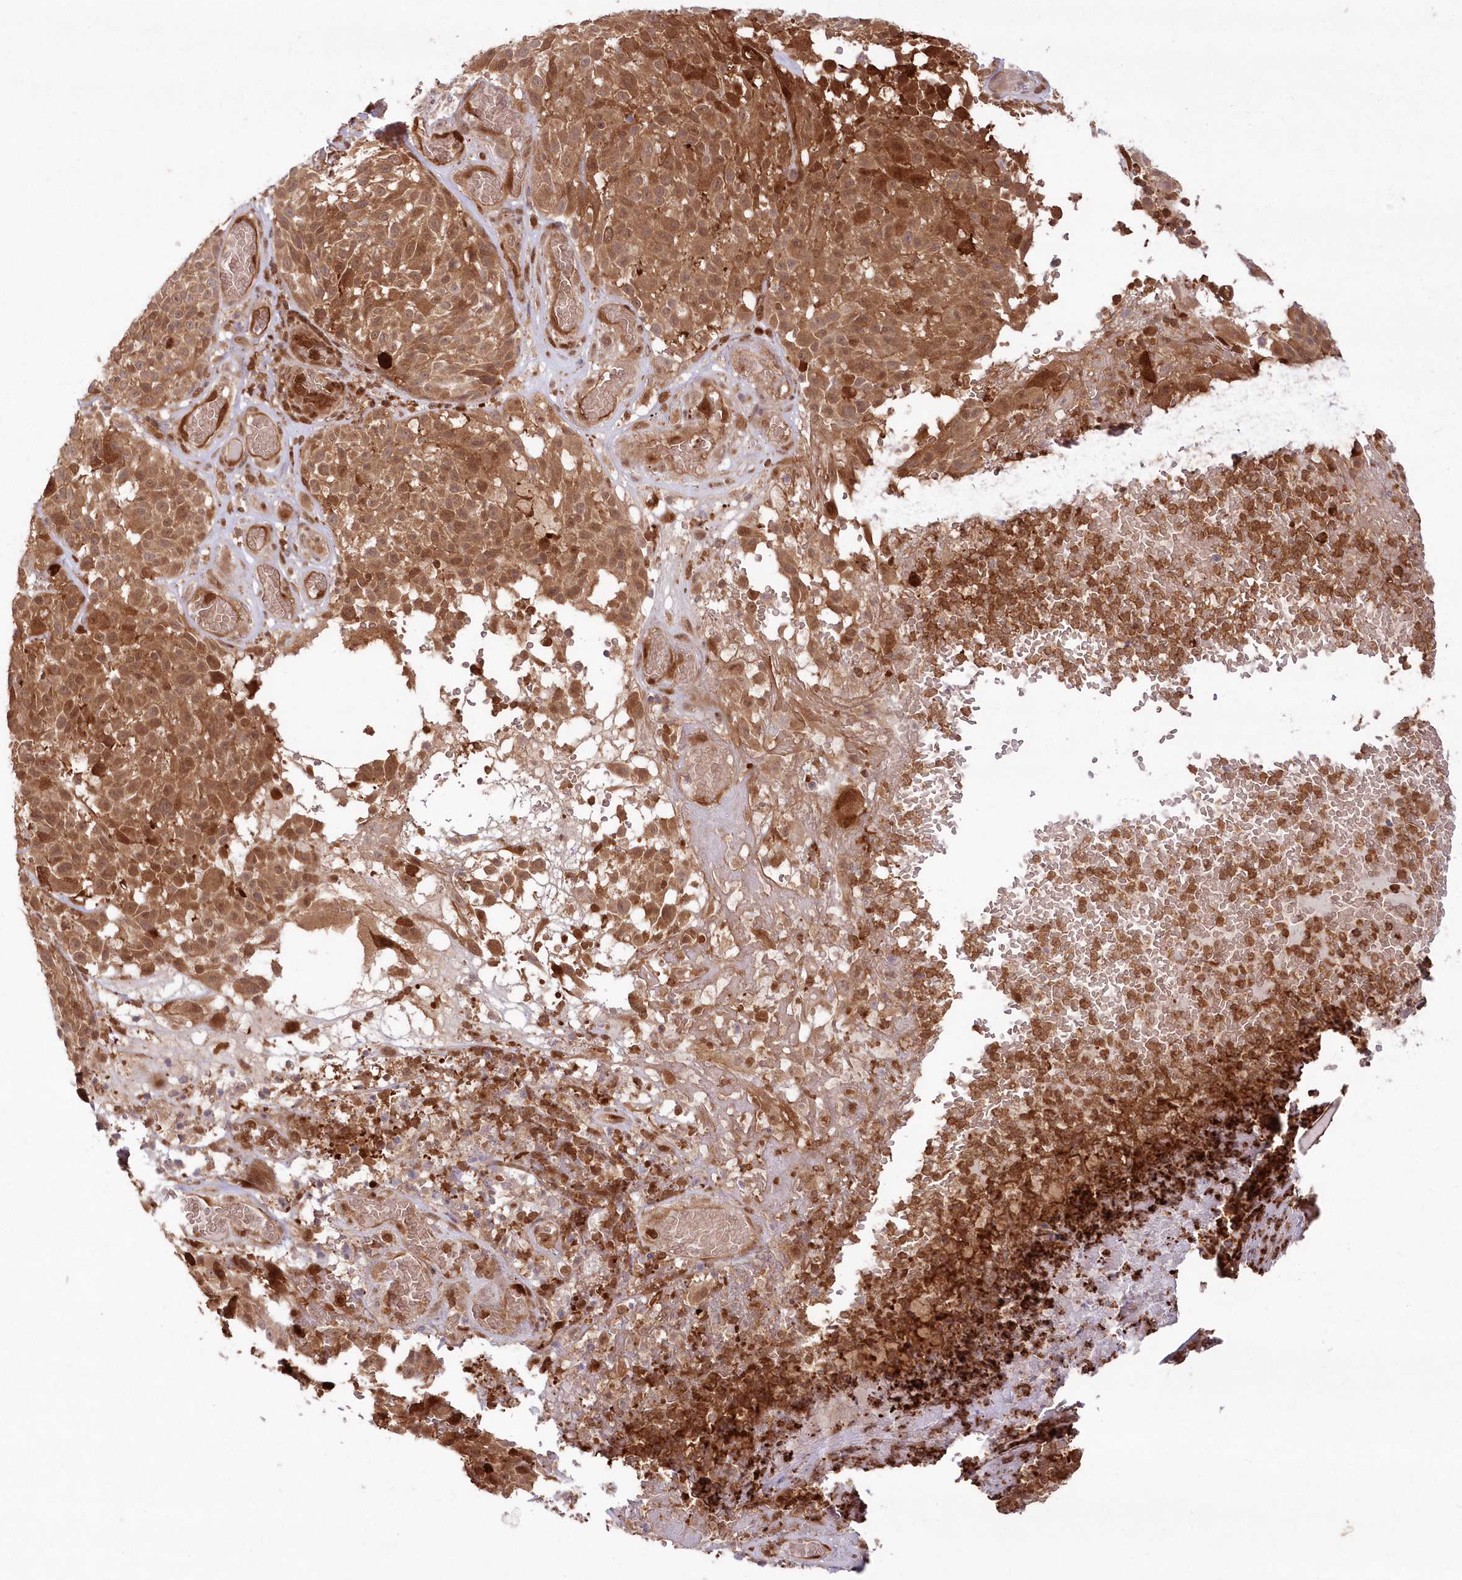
{"staining": {"intensity": "moderate", "quantity": ">75%", "location": "cytoplasmic/membranous"}, "tissue": "melanoma", "cell_type": "Tumor cells", "image_type": "cancer", "snomed": [{"axis": "morphology", "description": "Malignant melanoma, NOS"}, {"axis": "topography", "description": "Skin"}], "caption": "This micrograph shows immunohistochemistry (IHC) staining of melanoma, with medium moderate cytoplasmic/membranous positivity in about >75% of tumor cells.", "gene": "GBE1", "patient": {"sex": "male", "age": 83}}